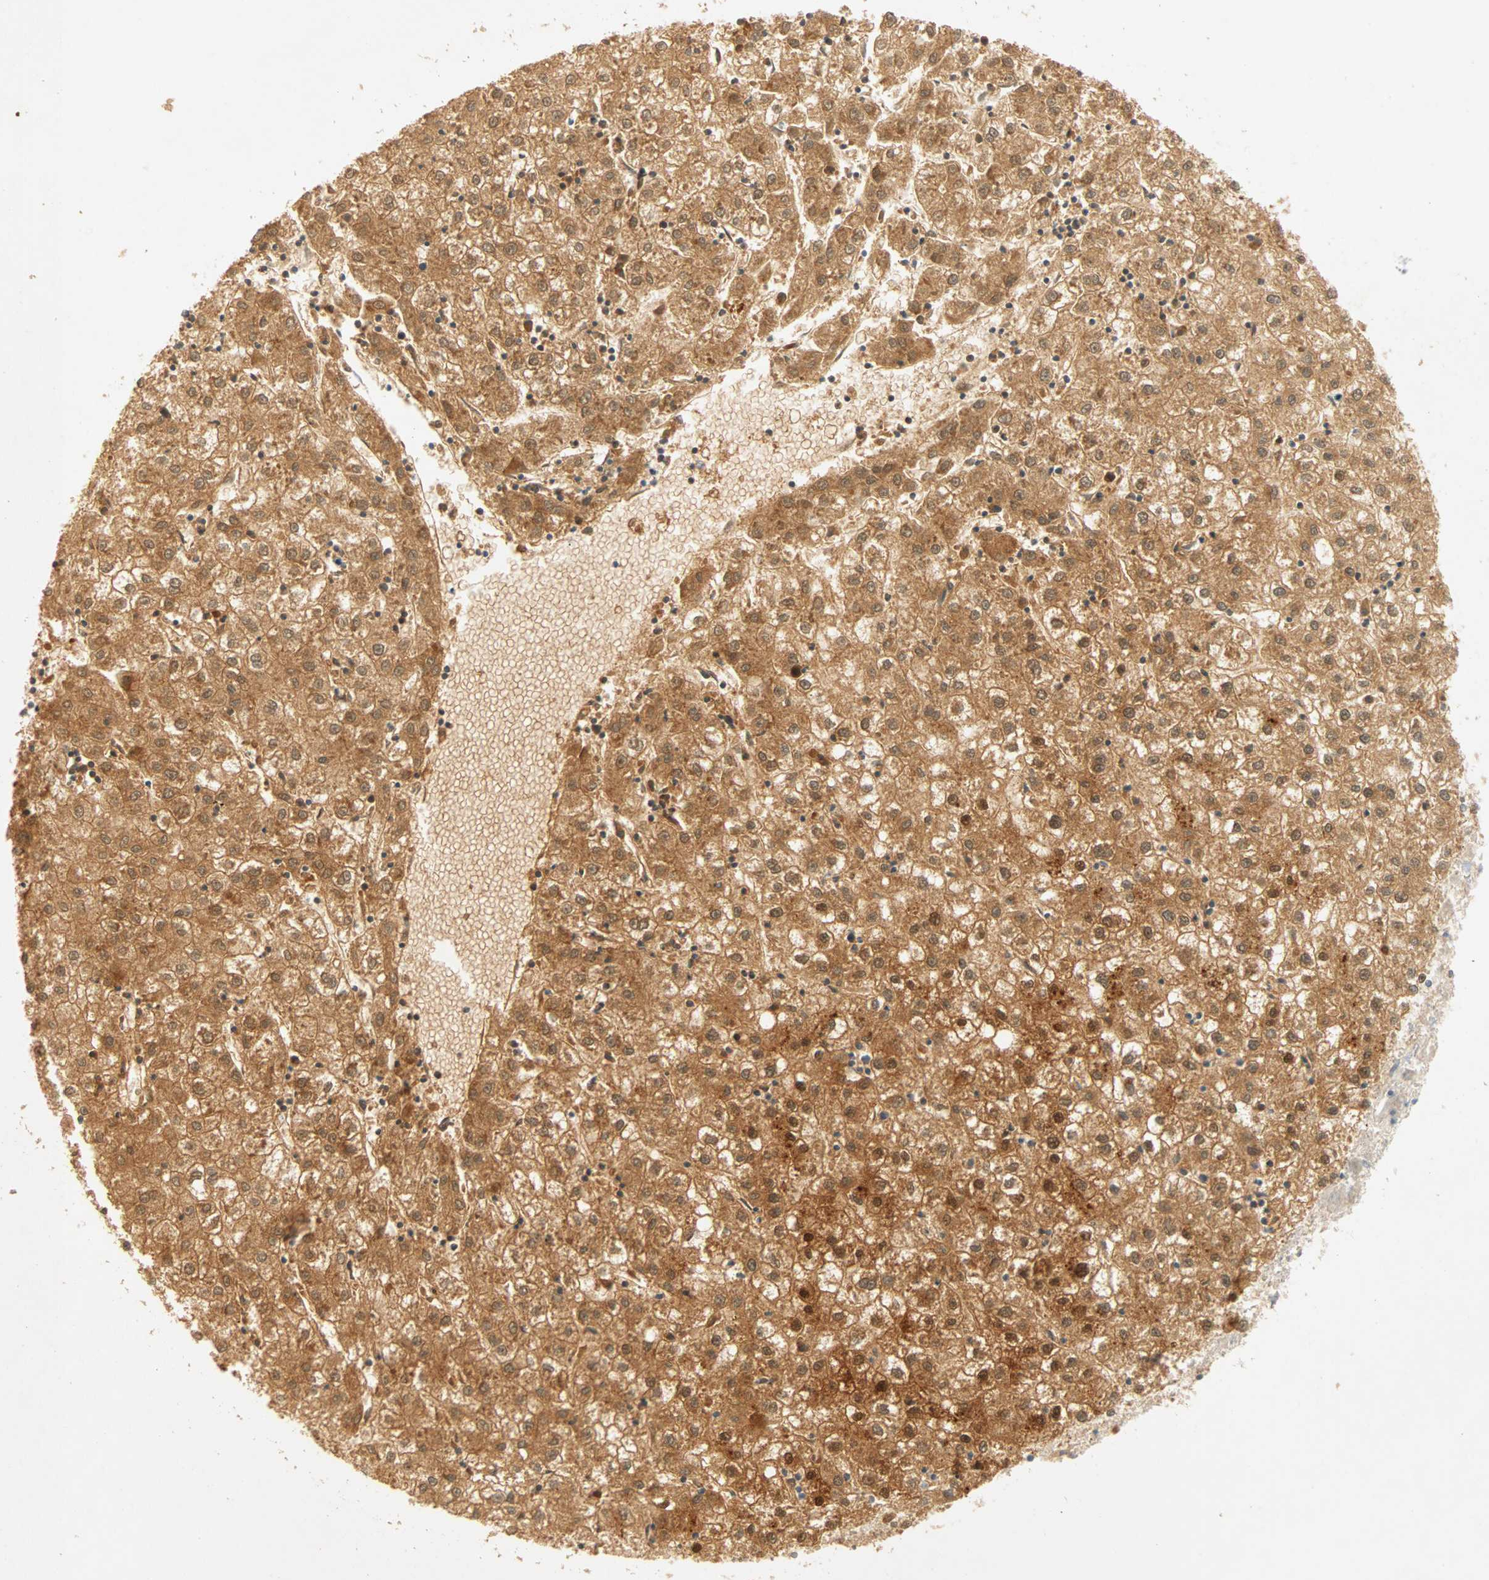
{"staining": {"intensity": "strong", "quantity": ">75%", "location": "cytoplasmic/membranous"}, "tissue": "liver cancer", "cell_type": "Tumor cells", "image_type": "cancer", "snomed": [{"axis": "morphology", "description": "Carcinoma, Hepatocellular, NOS"}, {"axis": "topography", "description": "Liver"}], "caption": "This histopathology image exhibits liver cancer (hepatocellular carcinoma) stained with immunohistochemistry (IHC) to label a protein in brown. The cytoplasmic/membranous of tumor cells show strong positivity for the protein. Nuclei are counter-stained blue.", "gene": "SELENBP1", "patient": {"sex": "male", "age": 72}}